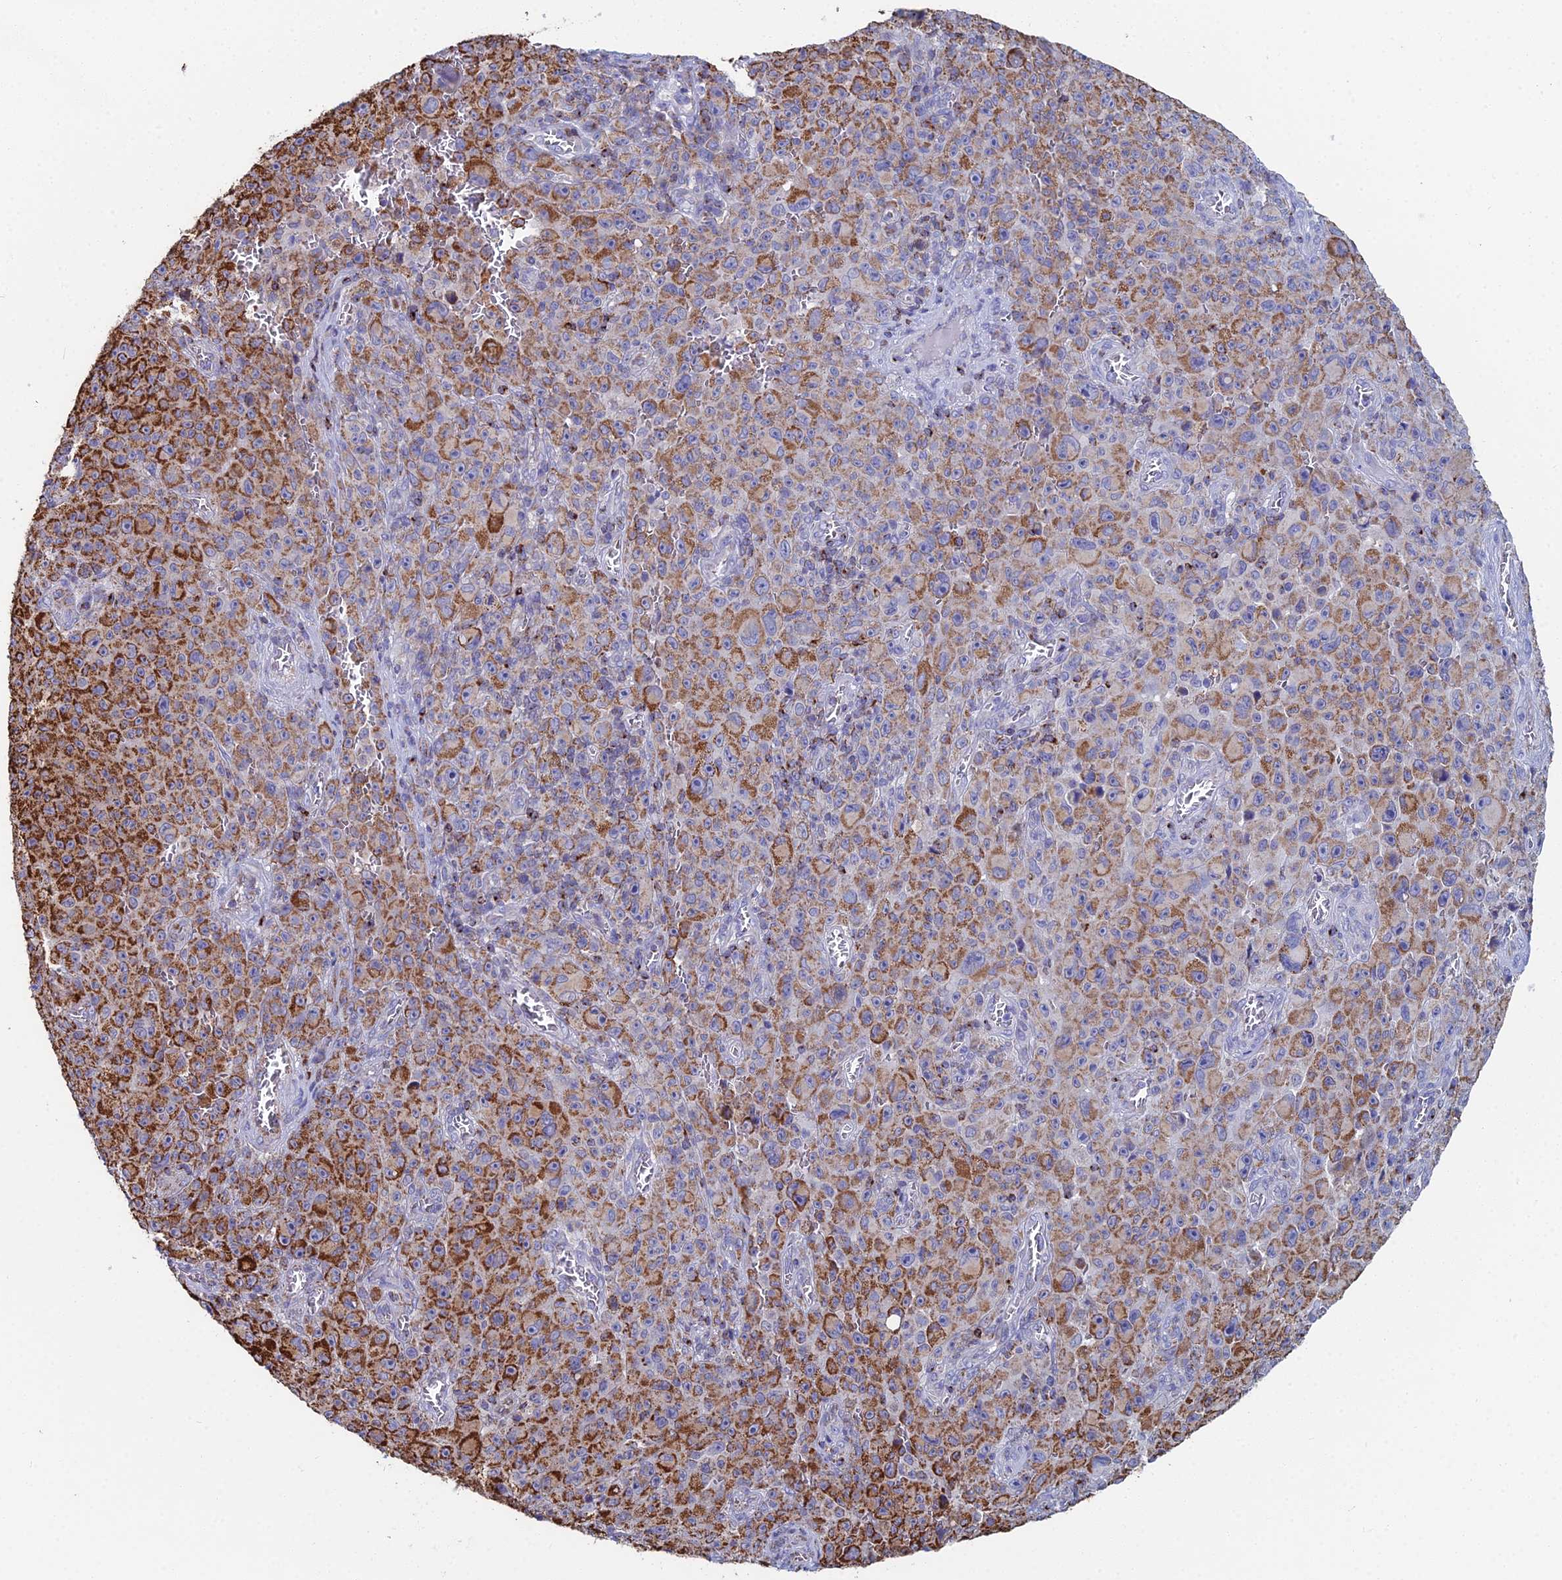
{"staining": {"intensity": "moderate", "quantity": ">75%", "location": "cytoplasmic/membranous"}, "tissue": "melanoma", "cell_type": "Tumor cells", "image_type": "cancer", "snomed": [{"axis": "morphology", "description": "Malignant melanoma, NOS"}, {"axis": "topography", "description": "Skin"}], "caption": "The histopathology image reveals a brown stain indicating the presence of a protein in the cytoplasmic/membranous of tumor cells in melanoma. (DAB IHC, brown staining for protein, blue staining for nuclei).", "gene": "SPOCK2", "patient": {"sex": "female", "age": 82}}